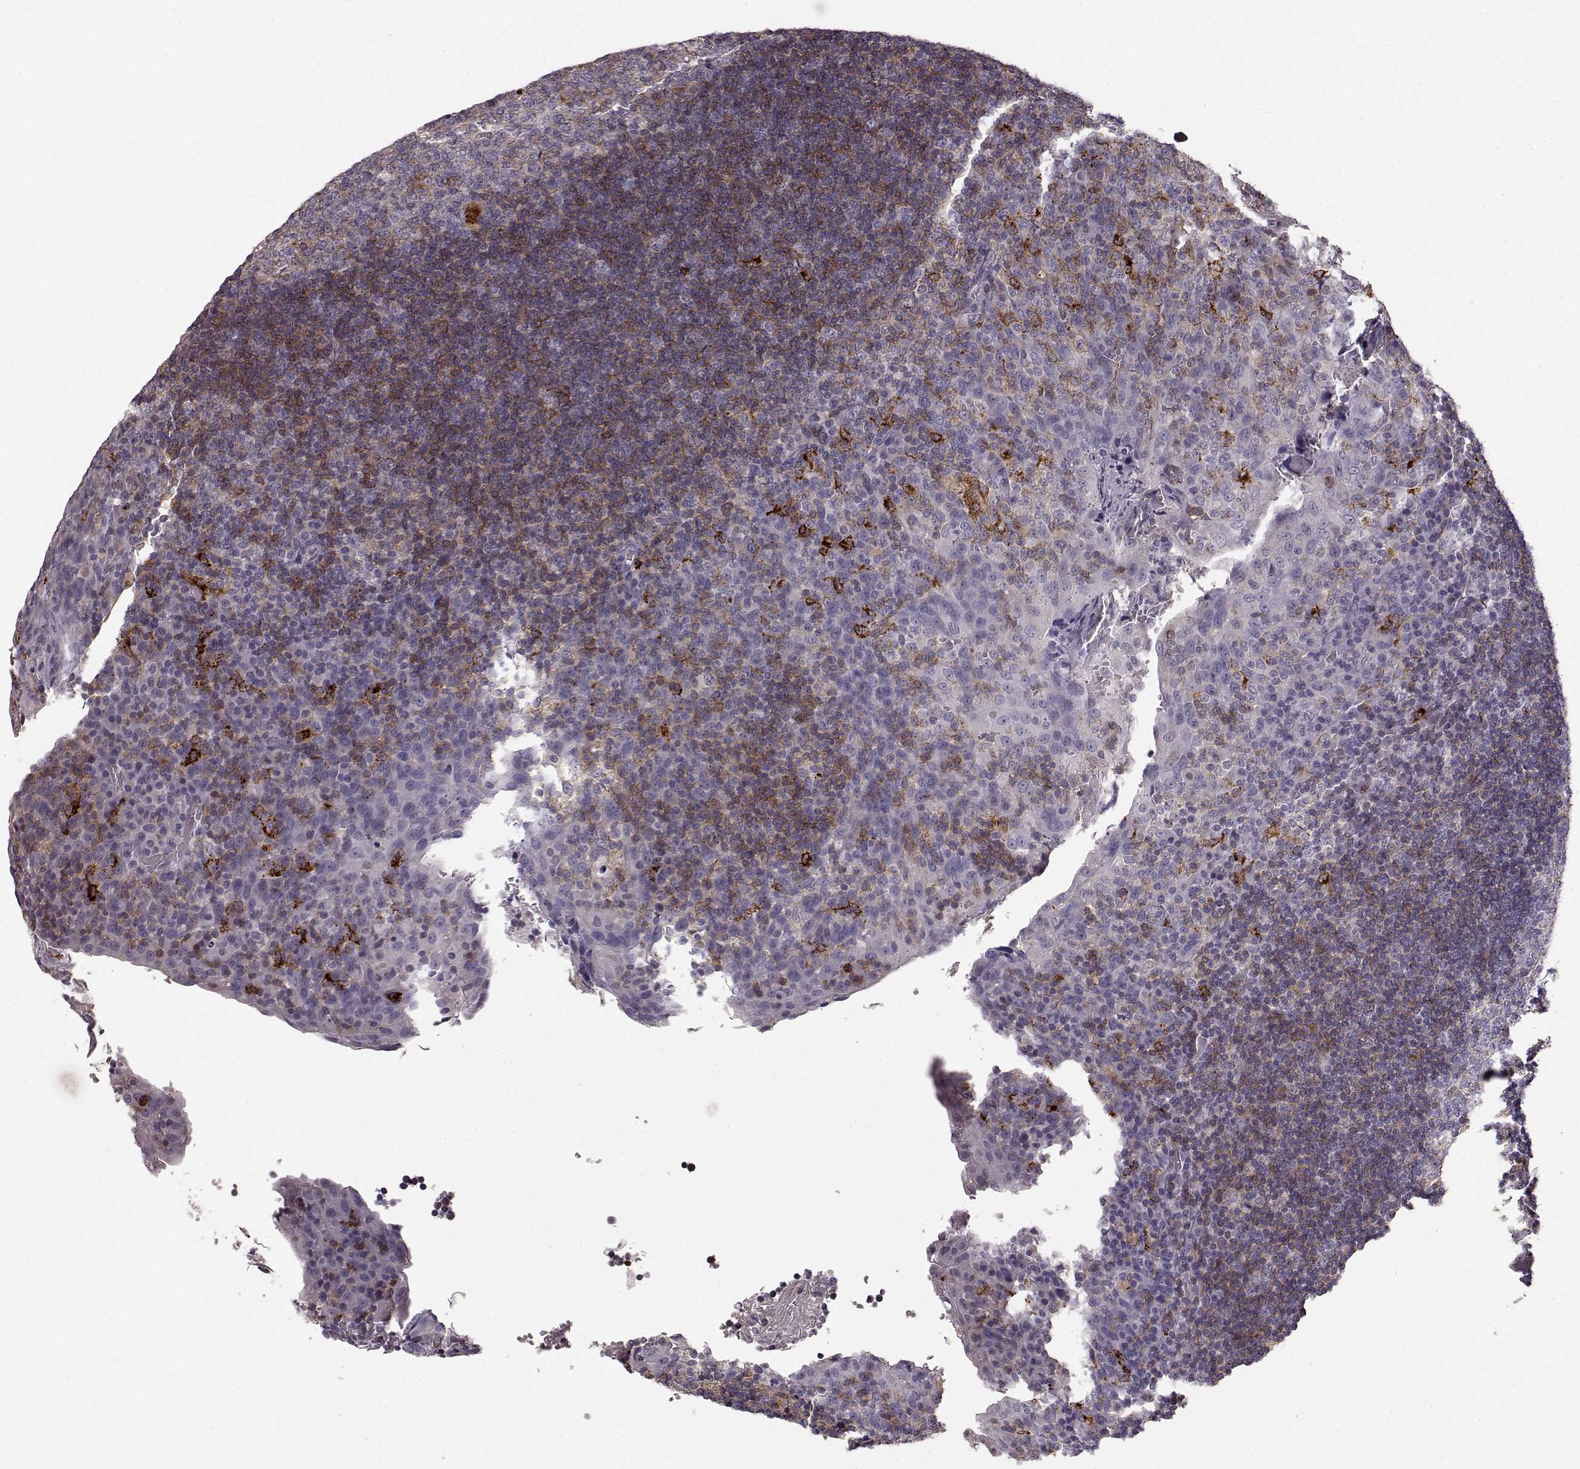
{"staining": {"intensity": "moderate", "quantity": "<25%", "location": "cytoplasmic/membranous"}, "tissue": "tonsil", "cell_type": "Germinal center cells", "image_type": "normal", "snomed": [{"axis": "morphology", "description": "Normal tissue, NOS"}, {"axis": "topography", "description": "Tonsil"}], "caption": "An image of human tonsil stained for a protein shows moderate cytoplasmic/membranous brown staining in germinal center cells.", "gene": "CCNF", "patient": {"sex": "male", "age": 17}}